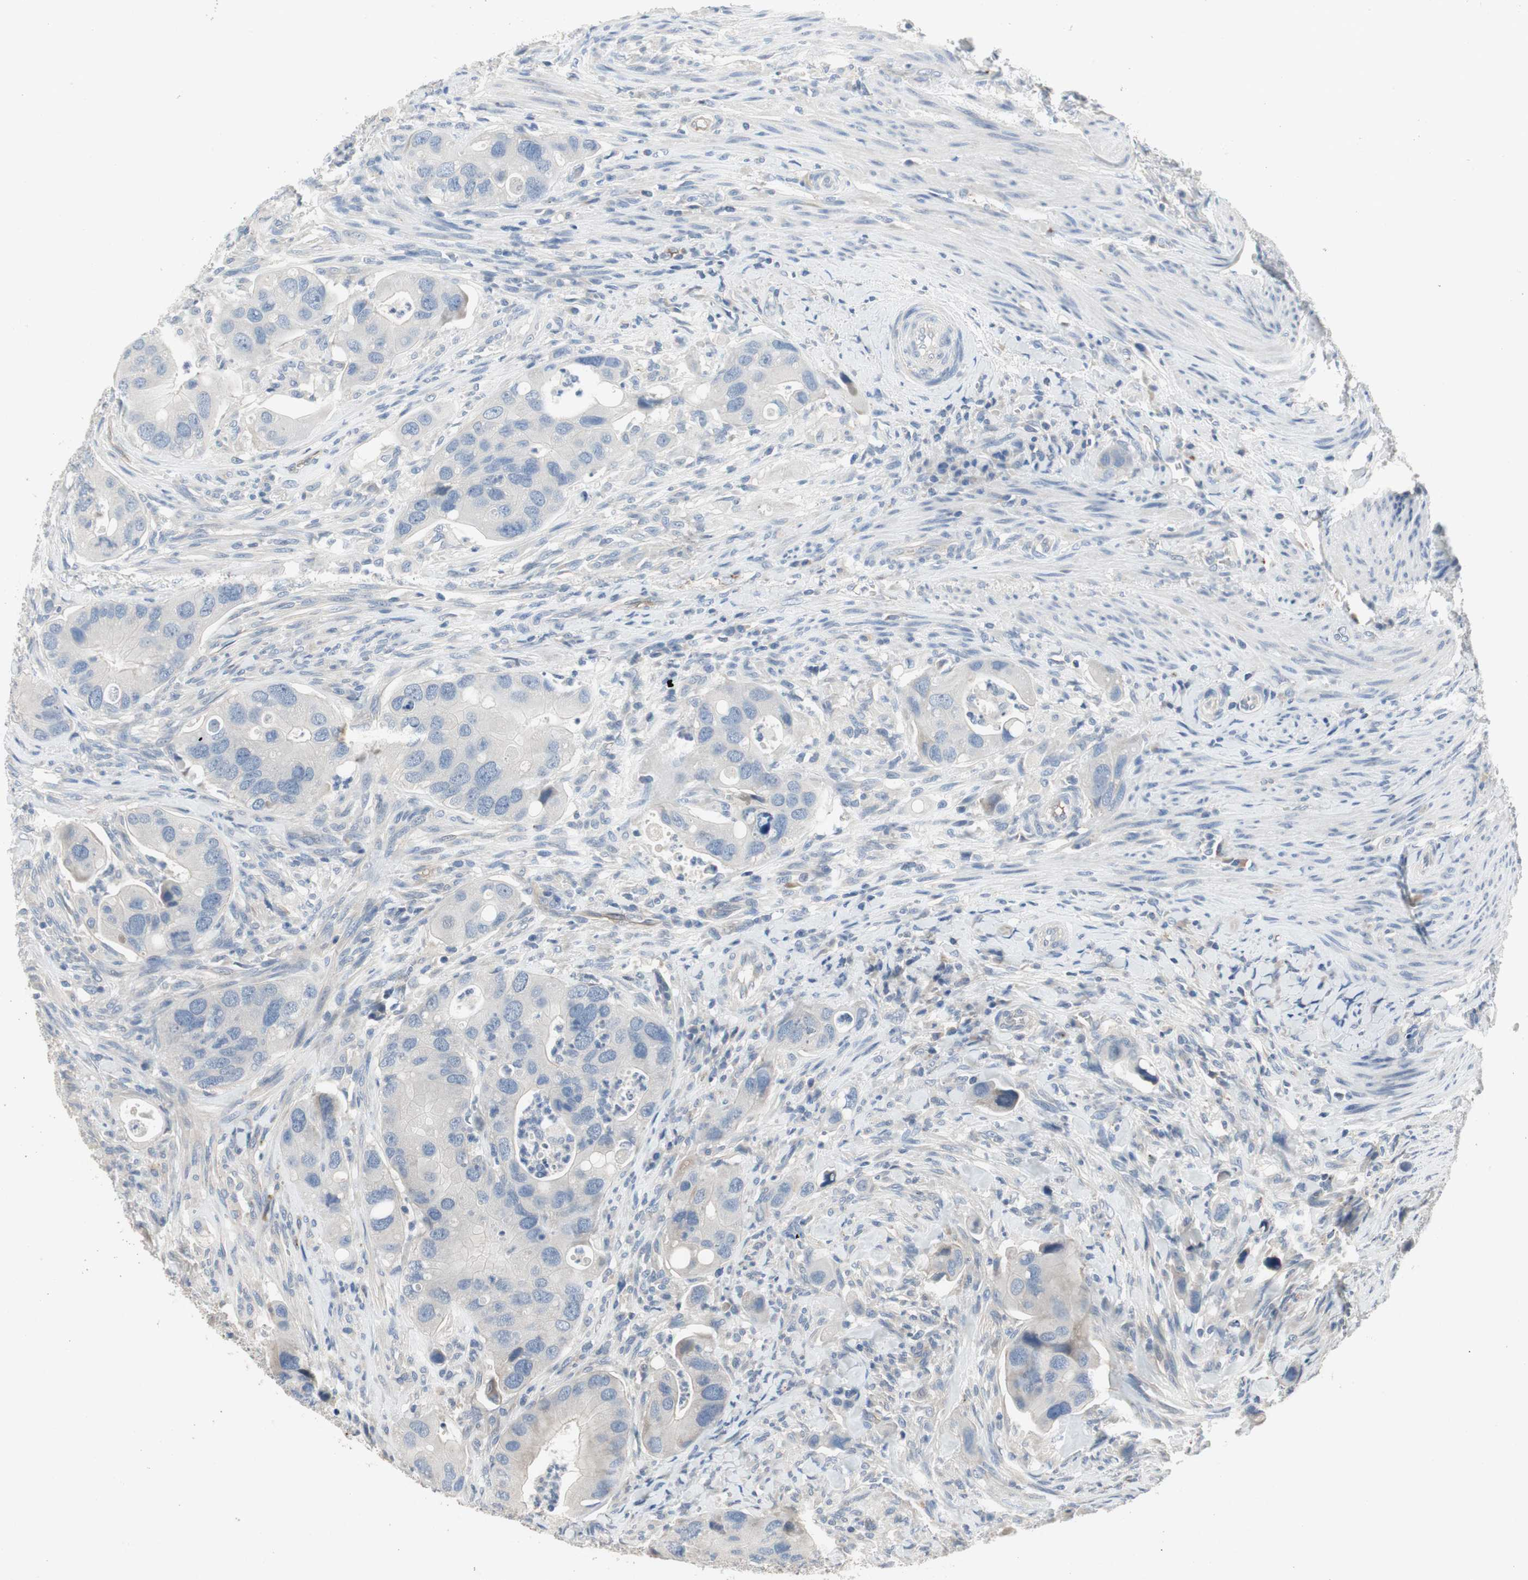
{"staining": {"intensity": "negative", "quantity": "none", "location": "none"}, "tissue": "colorectal cancer", "cell_type": "Tumor cells", "image_type": "cancer", "snomed": [{"axis": "morphology", "description": "Adenocarcinoma, NOS"}, {"axis": "topography", "description": "Rectum"}], "caption": "DAB (3,3'-diaminobenzidine) immunohistochemical staining of human colorectal cancer displays no significant expression in tumor cells.", "gene": "ALPL", "patient": {"sex": "female", "age": 57}}